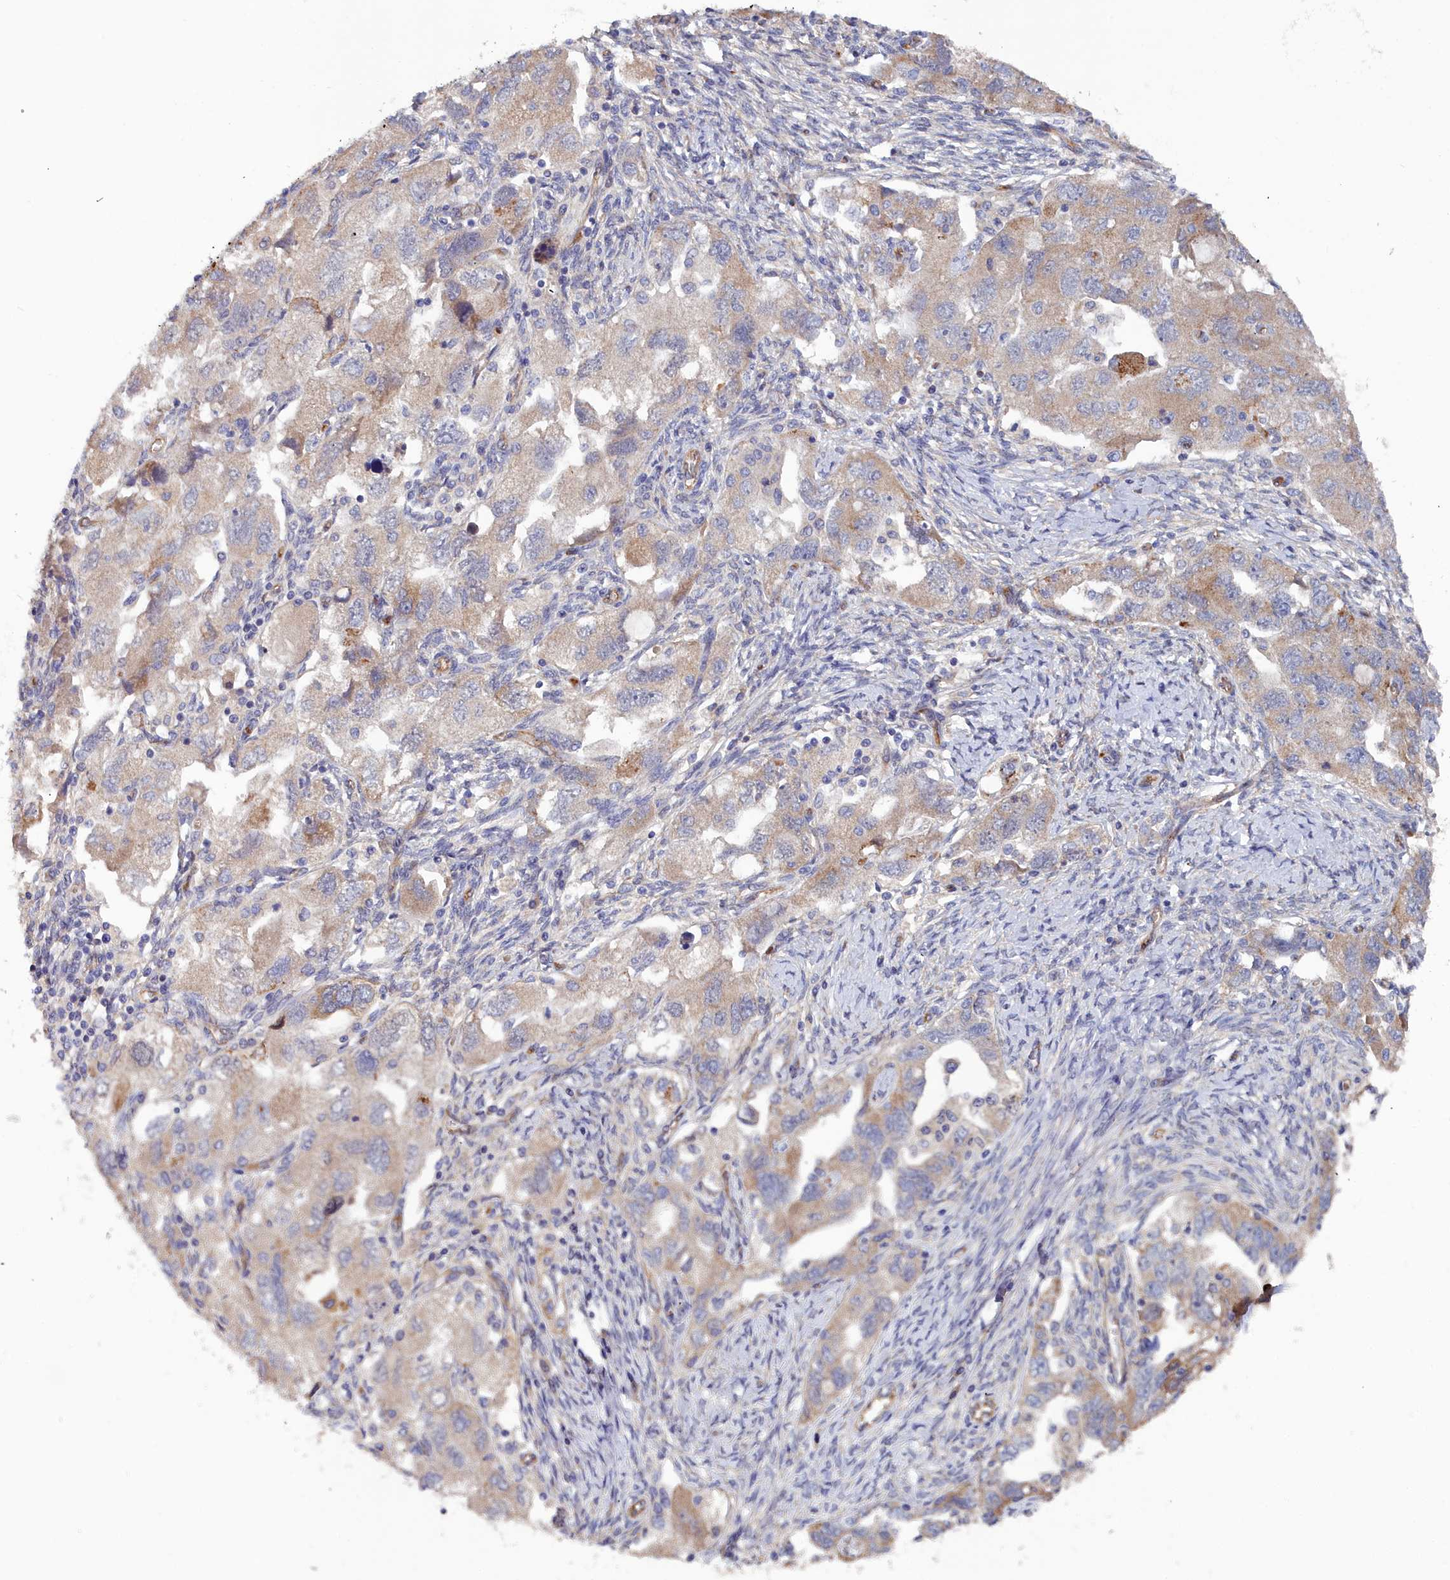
{"staining": {"intensity": "weak", "quantity": ">75%", "location": "cytoplasmic/membranous"}, "tissue": "ovarian cancer", "cell_type": "Tumor cells", "image_type": "cancer", "snomed": [{"axis": "morphology", "description": "Carcinoma, NOS"}, {"axis": "morphology", "description": "Cystadenocarcinoma, serous, NOS"}, {"axis": "topography", "description": "Ovary"}], "caption": "This is a photomicrograph of immunohistochemistry staining of ovarian cancer, which shows weak expression in the cytoplasmic/membranous of tumor cells.", "gene": "RDX", "patient": {"sex": "female", "age": 69}}